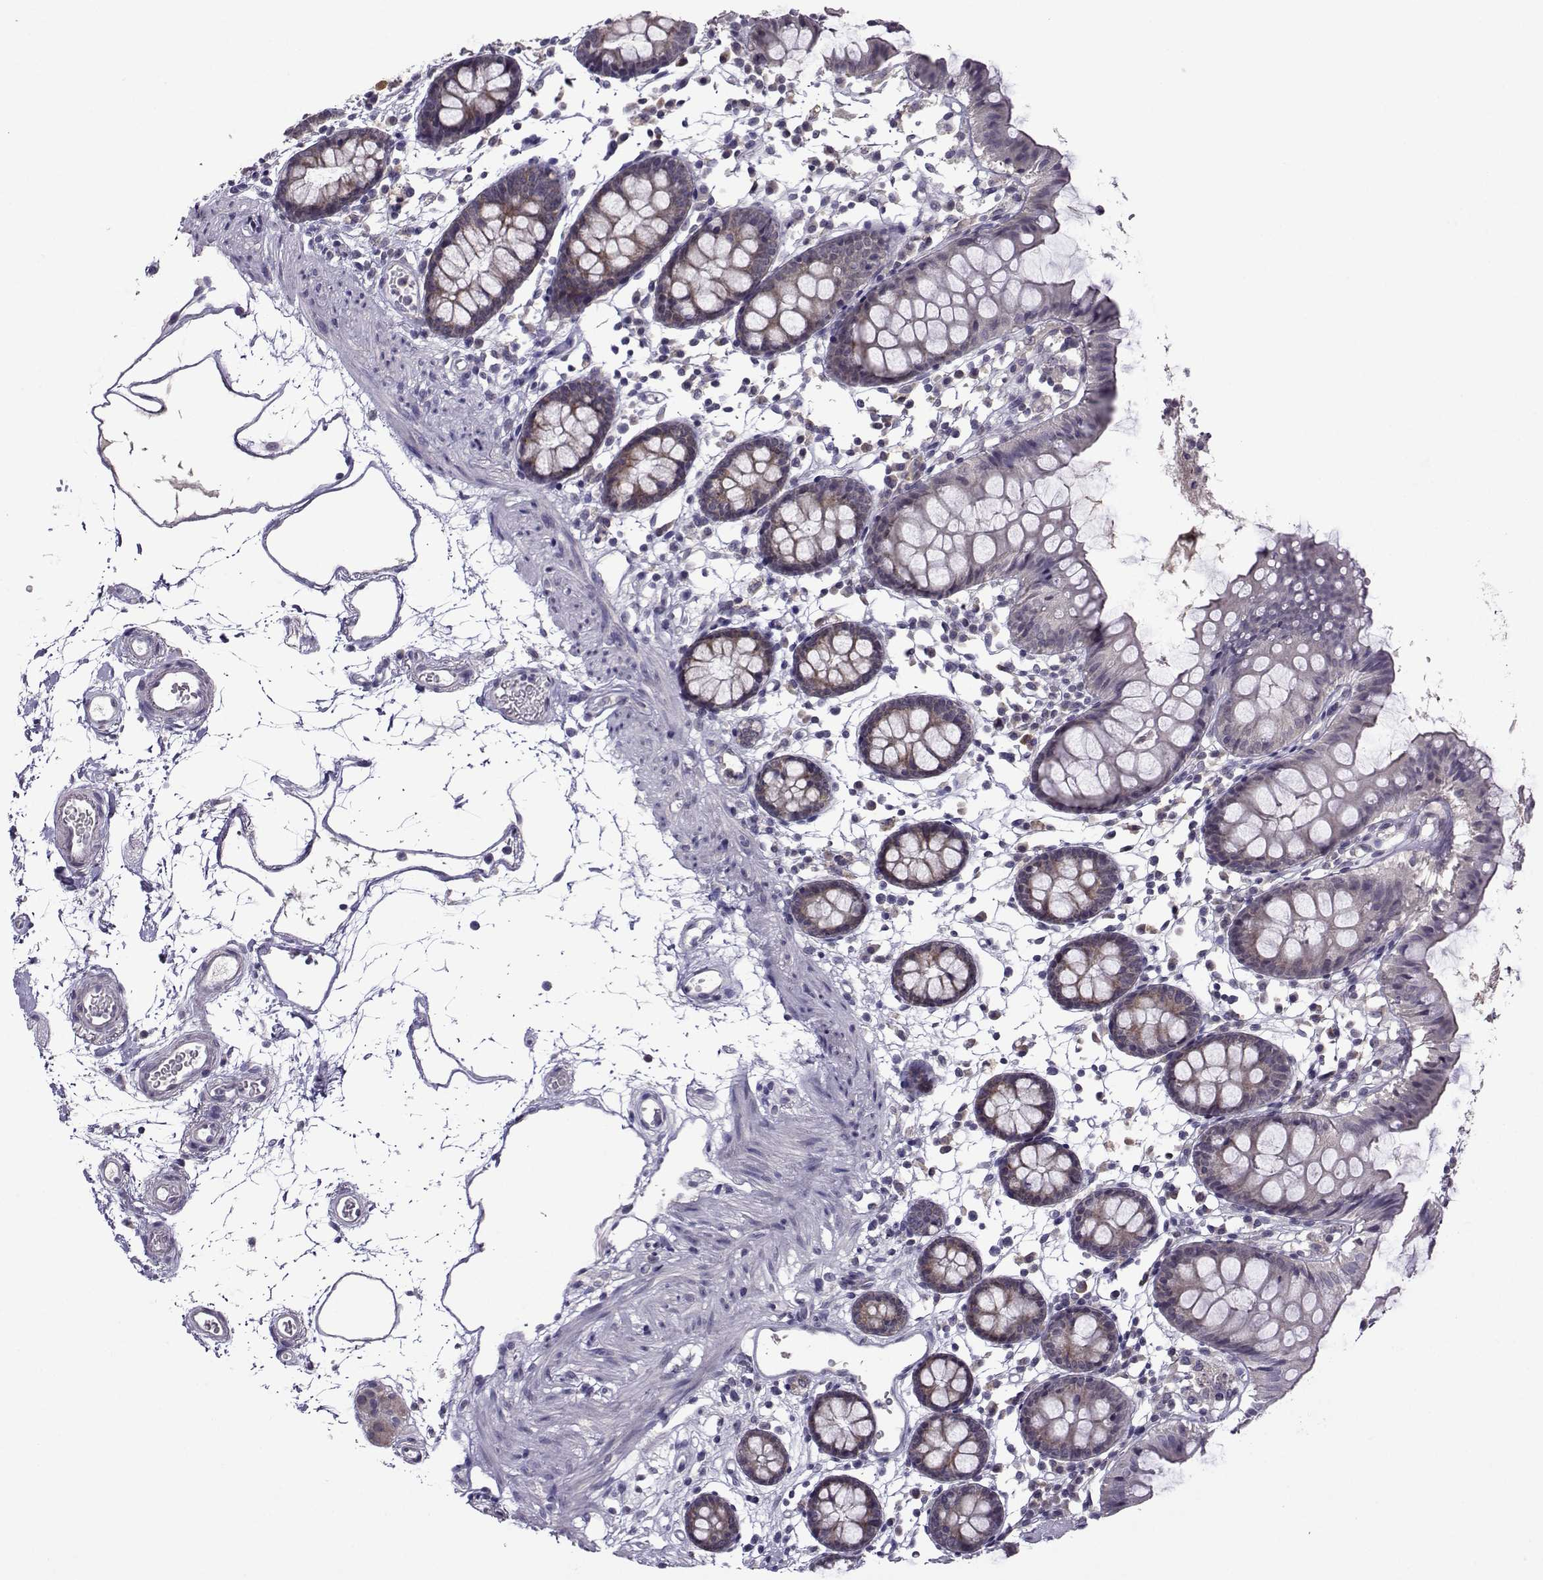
{"staining": {"intensity": "negative", "quantity": "none", "location": "none"}, "tissue": "colon", "cell_type": "Endothelial cells", "image_type": "normal", "snomed": [{"axis": "morphology", "description": "Normal tissue, NOS"}, {"axis": "topography", "description": "Colon"}], "caption": "A micrograph of human colon is negative for staining in endothelial cells. The staining was performed using DAB (3,3'-diaminobenzidine) to visualize the protein expression in brown, while the nuclei were stained in blue with hematoxylin (Magnification: 20x).", "gene": "DDX20", "patient": {"sex": "female", "age": 84}}